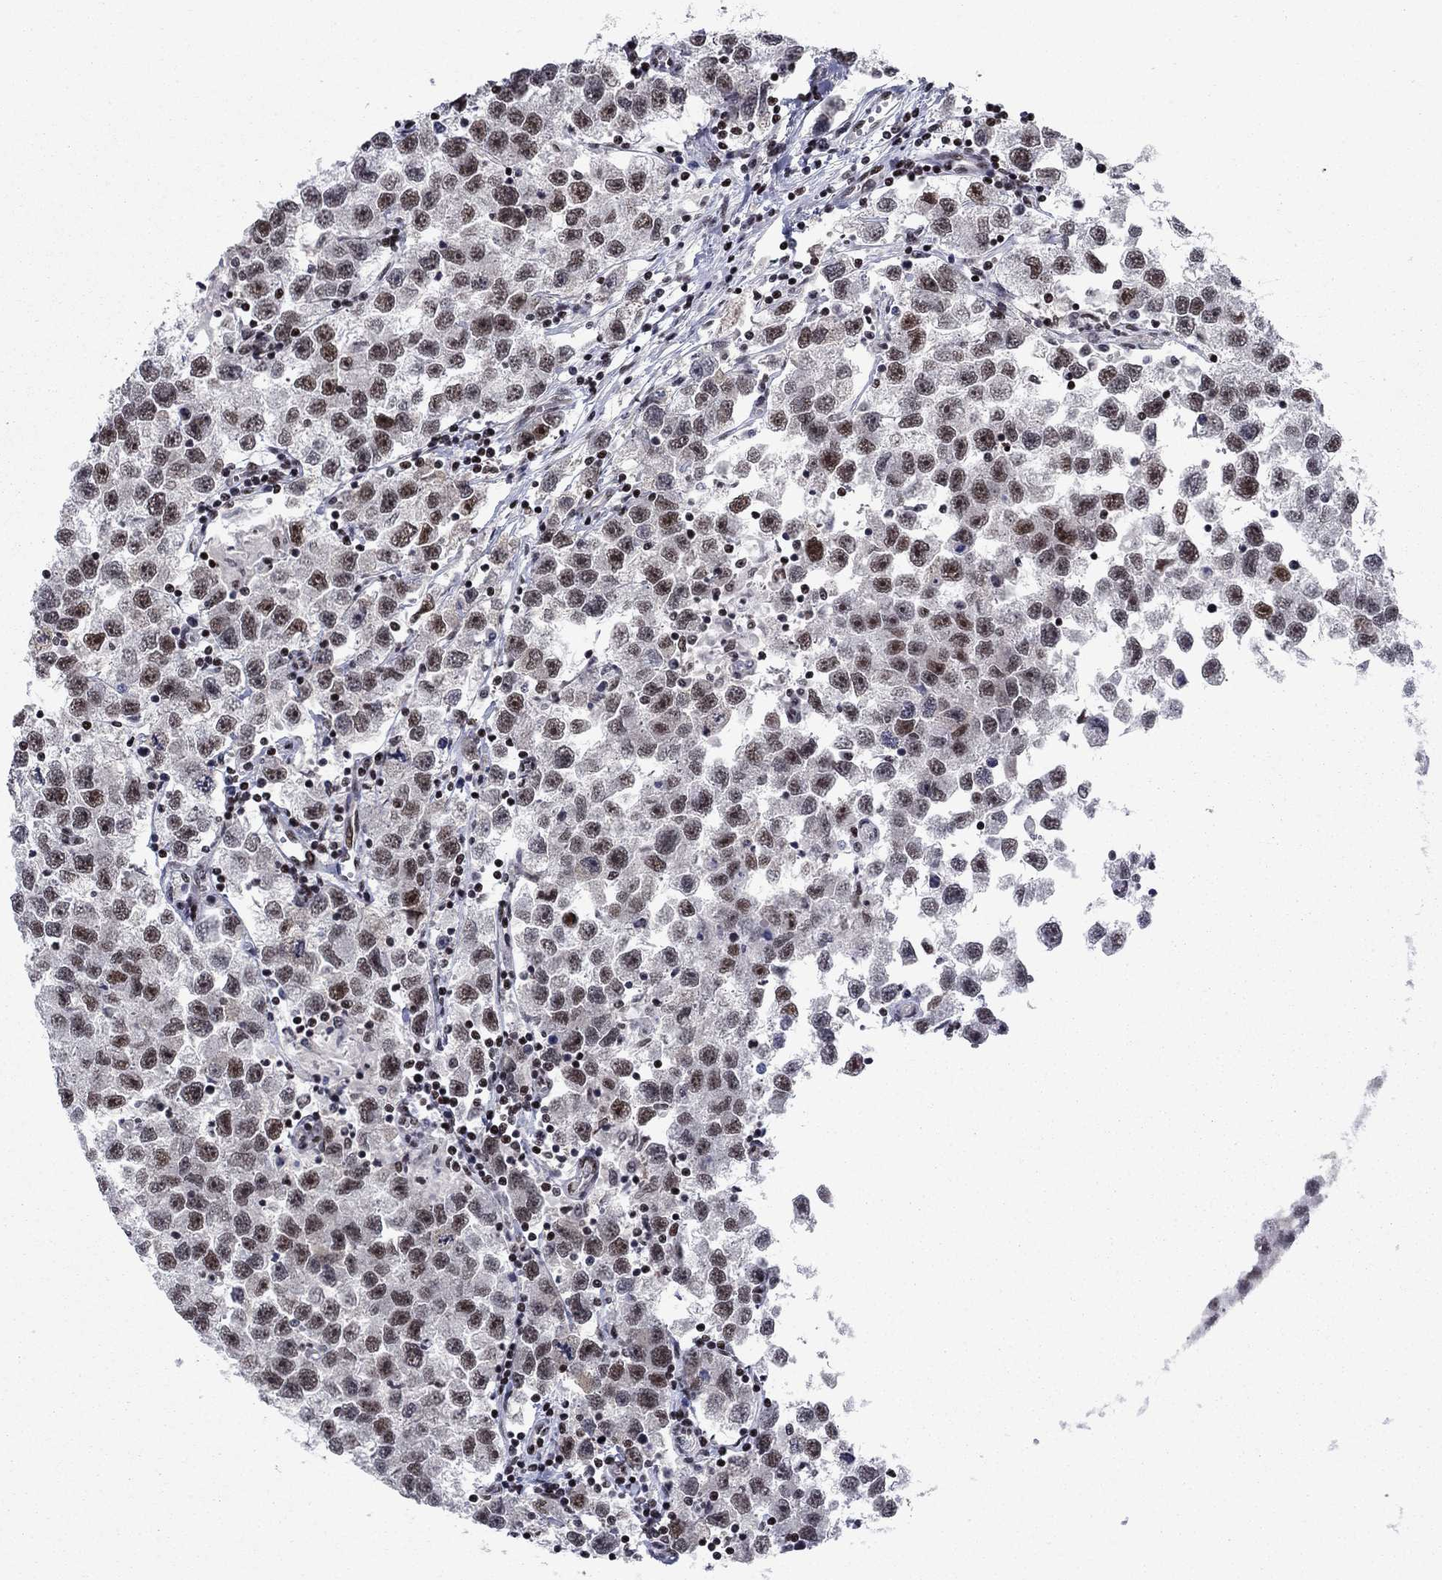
{"staining": {"intensity": "weak", "quantity": ">75%", "location": "nuclear"}, "tissue": "testis cancer", "cell_type": "Tumor cells", "image_type": "cancer", "snomed": [{"axis": "morphology", "description": "Seminoma, NOS"}, {"axis": "topography", "description": "Testis"}], "caption": "Weak nuclear protein expression is seen in approximately >75% of tumor cells in testis cancer.", "gene": "RPRD1B", "patient": {"sex": "male", "age": 26}}